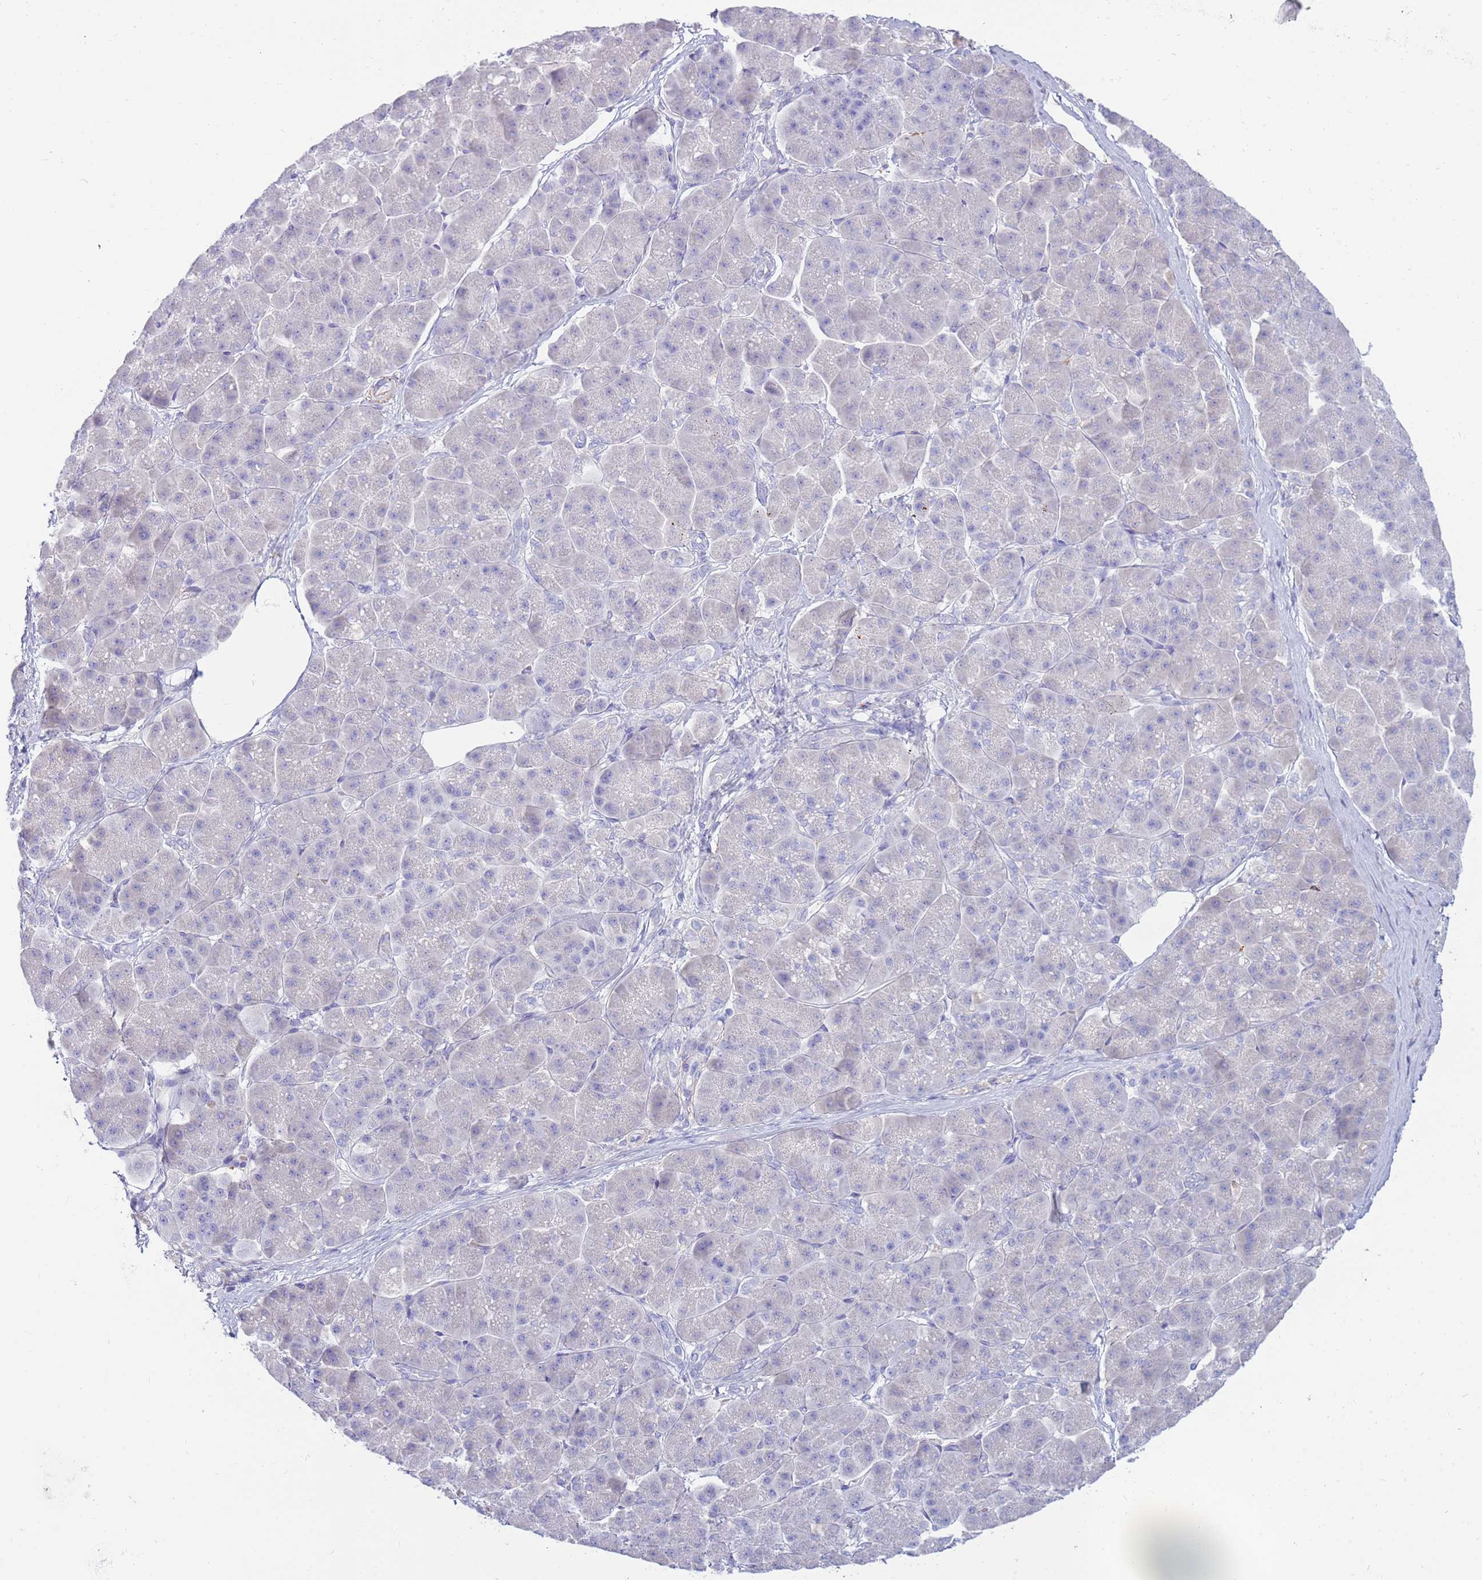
{"staining": {"intensity": "negative", "quantity": "none", "location": "none"}, "tissue": "pancreatic cancer", "cell_type": "Tumor cells", "image_type": "cancer", "snomed": [{"axis": "morphology", "description": "Normal tissue, NOS"}, {"axis": "morphology", "description": "Adenocarcinoma, NOS"}, {"axis": "topography", "description": "Pancreas"}], "caption": "Tumor cells show no significant positivity in pancreatic cancer (adenocarcinoma).", "gene": "EVPLL", "patient": {"sex": "female", "age": 68}}